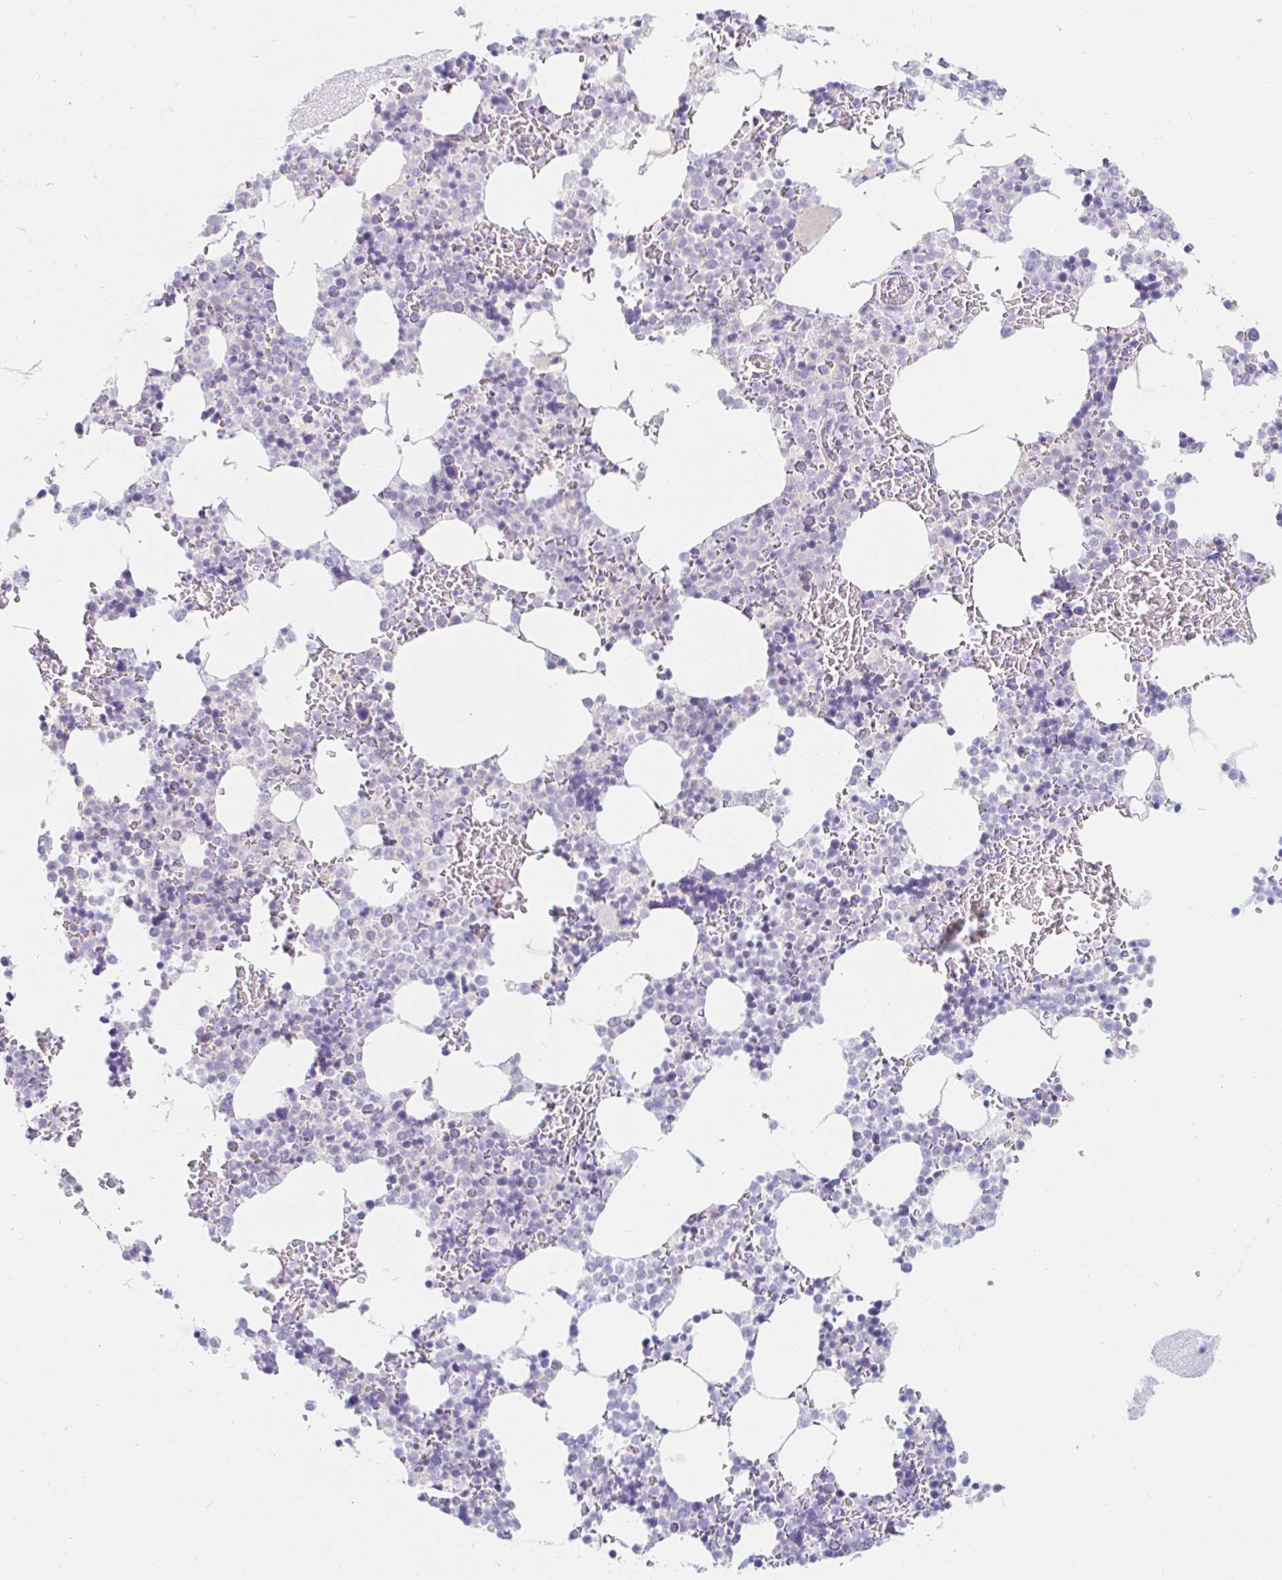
{"staining": {"intensity": "negative", "quantity": "none", "location": "none"}, "tissue": "bone marrow", "cell_type": "Hematopoietic cells", "image_type": "normal", "snomed": [{"axis": "morphology", "description": "Normal tissue, NOS"}, {"axis": "topography", "description": "Bone marrow"}], "caption": "Immunohistochemistry image of benign bone marrow: human bone marrow stained with DAB (3,3'-diaminobenzidine) reveals no significant protein expression in hematopoietic cells.", "gene": "TEX44", "patient": {"sex": "female", "age": 42}}